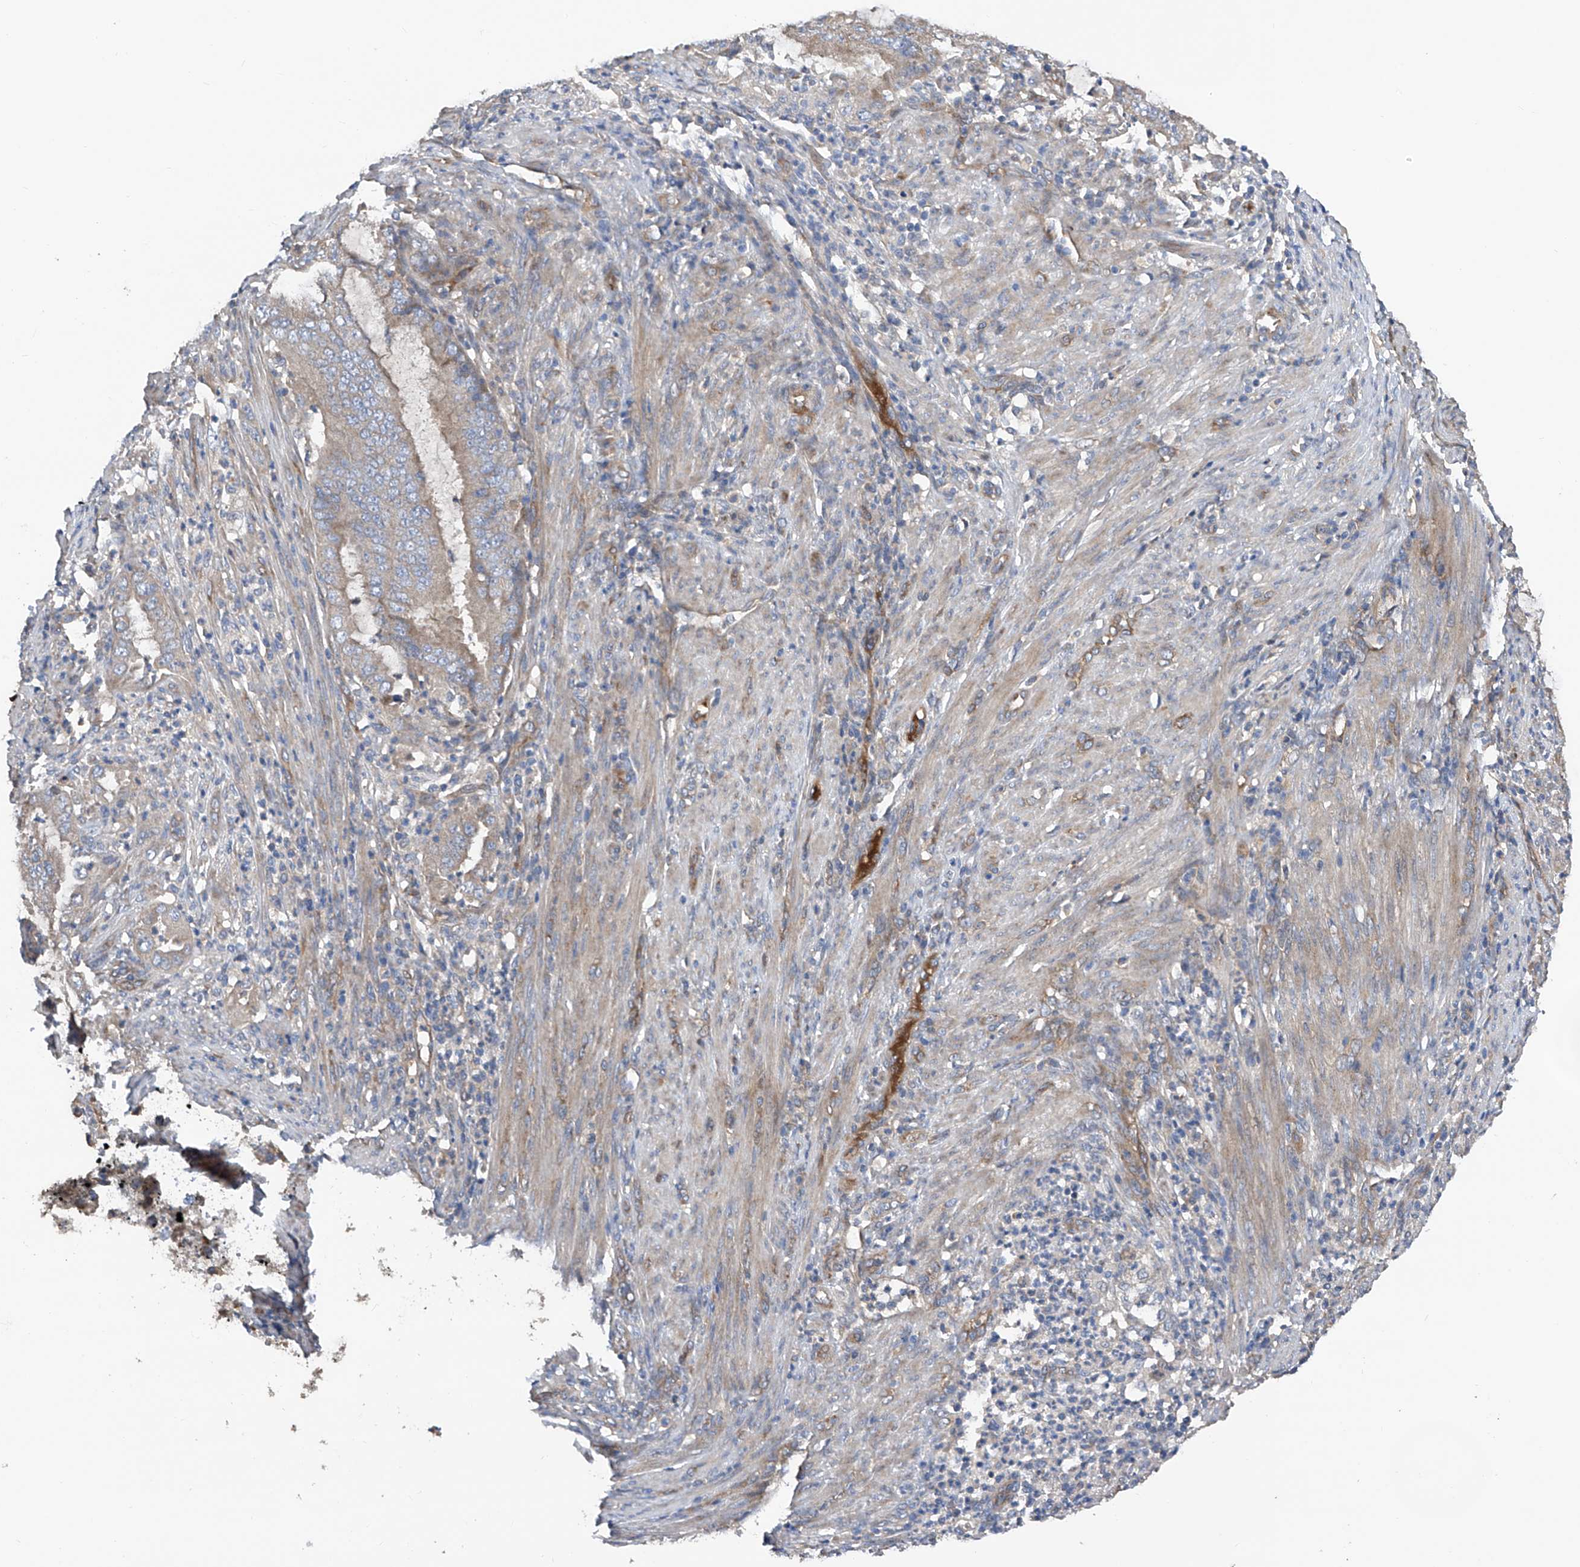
{"staining": {"intensity": "weak", "quantity": "25%-75%", "location": "cytoplasmic/membranous"}, "tissue": "endometrial cancer", "cell_type": "Tumor cells", "image_type": "cancer", "snomed": [{"axis": "morphology", "description": "Adenocarcinoma, NOS"}, {"axis": "topography", "description": "Endometrium"}], "caption": "Adenocarcinoma (endometrial) stained with DAB IHC exhibits low levels of weak cytoplasmic/membranous expression in about 25%-75% of tumor cells.", "gene": "PTK2", "patient": {"sex": "female", "age": 51}}